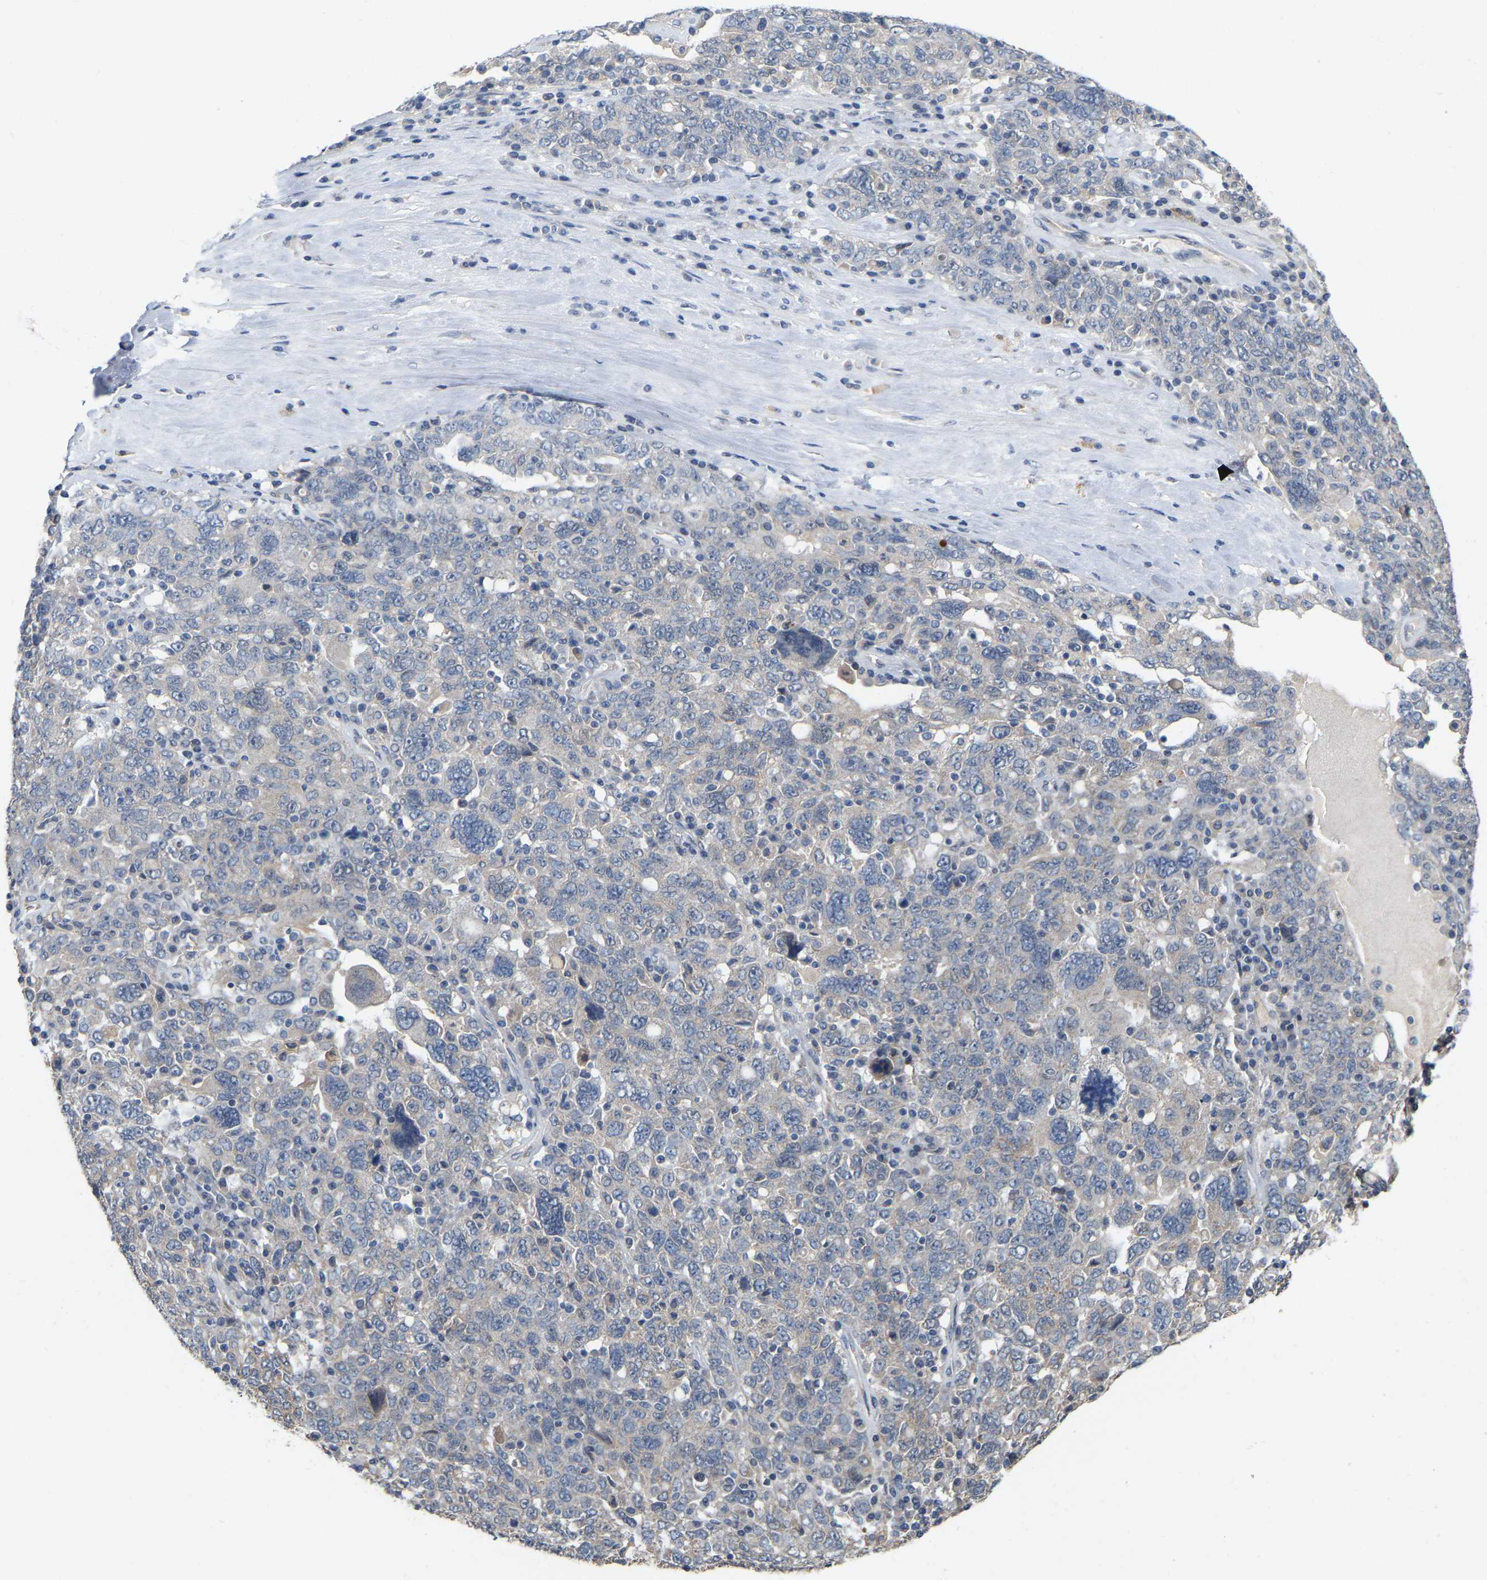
{"staining": {"intensity": "weak", "quantity": "<25%", "location": "cytoplasmic/membranous"}, "tissue": "ovarian cancer", "cell_type": "Tumor cells", "image_type": "cancer", "snomed": [{"axis": "morphology", "description": "Carcinoma, endometroid"}, {"axis": "topography", "description": "Ovary"}], "caption": "IHC of human endometroid carcinoma (ovarian) shows no staining in tumor cells.", "gene": "SSH1", "patient": {"sex": "female", "age": 62}}